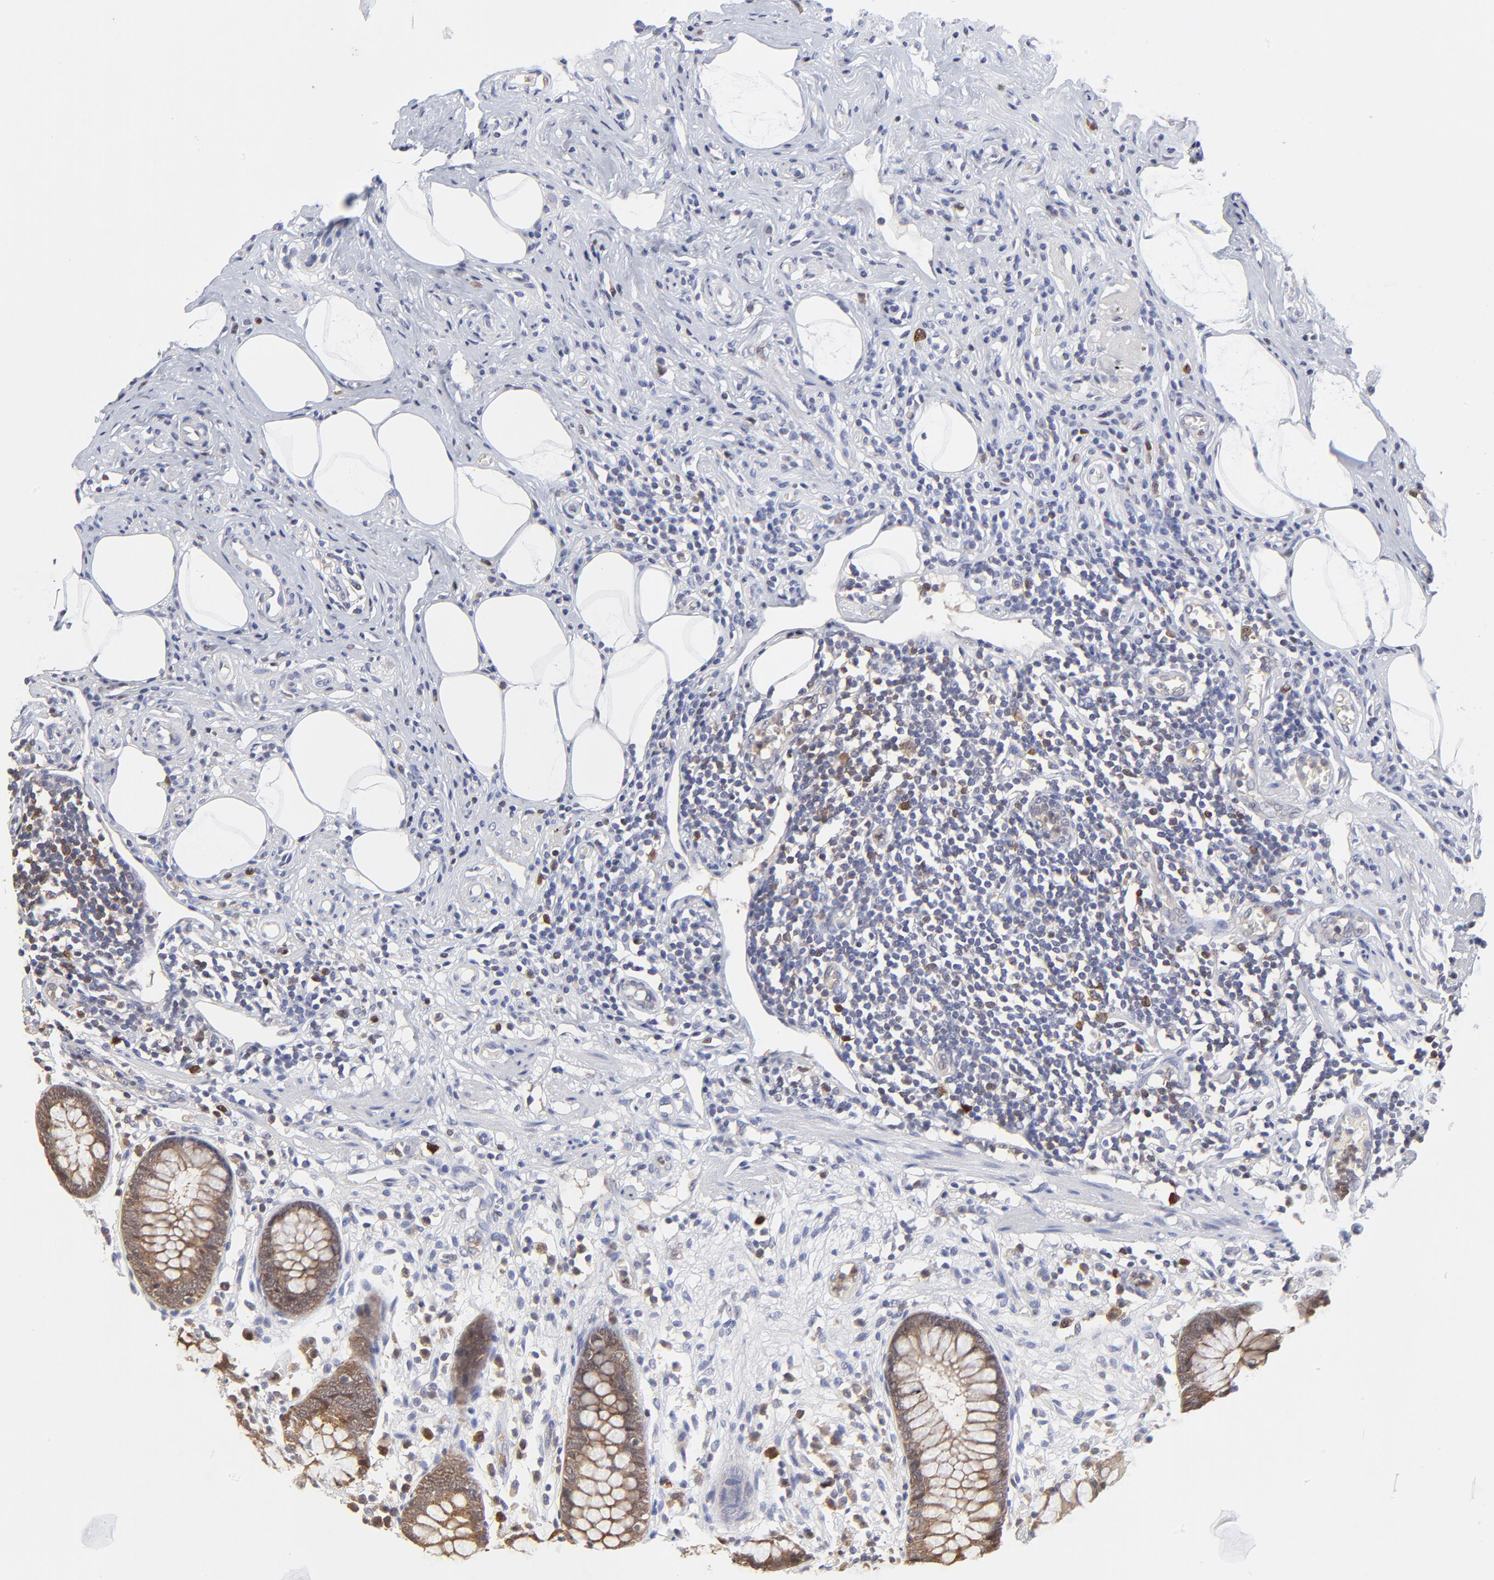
{"staining": {"intensity": "weak", "quantity": ">75%", "location": "cytoplasmic/membranous"}, "tissue": "appendix", "cell_type": "Glandular cells", "image_type": "normal", "snomed": [{"axis": "morphology", "description": "Normal tissue, NOS"}, {"axis": "topography", "description": "Appendix"}], "caption": "A high-resolution histopathology image shows immunohistochemistry (IHC) staining of unremarkable appendix, which shows weak cytoplasmic/membranous positivity in approximately >75% of glandular cells.", "gene": "CASP3", "patient": {"sex": "male", "age": 38}}